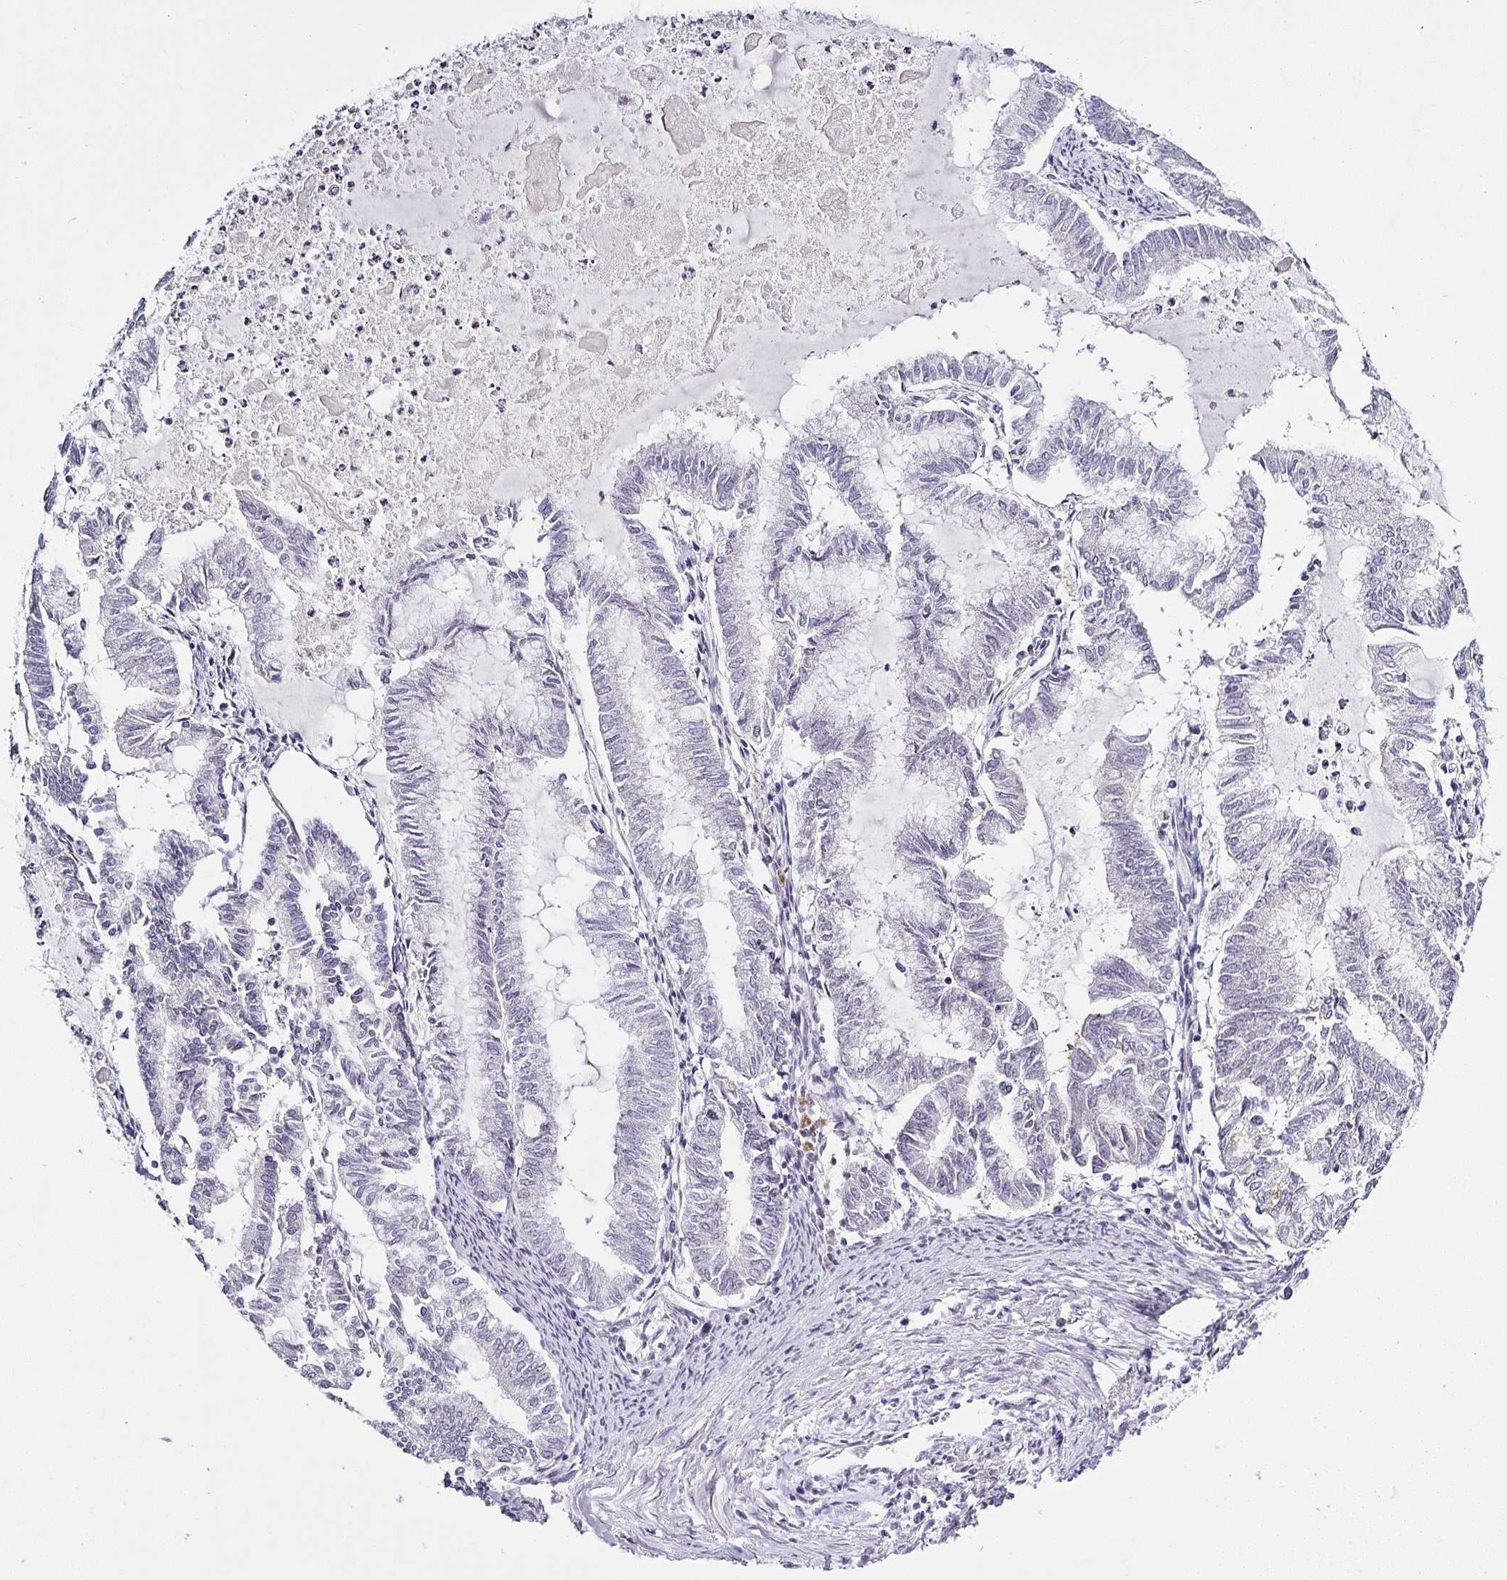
{"staining": {"intensity": "negative", "quantity": "none", "location": "none"}, "tissue": "endometrial cancer", "cell_type": "Tumor cells", "image_type": "cancer", "snomed": [{"axis": "morphology", "description": "Adenocarcinoma, NOS"}, {"axis": "topography", "description": "Endometrium"}], "caption": "Tumor cells are negative for protein expression in human endometrial cancer (adenocarcinoma).", "gene": "SERPINB3", "patient": {"sex": "female", "age": 79}}